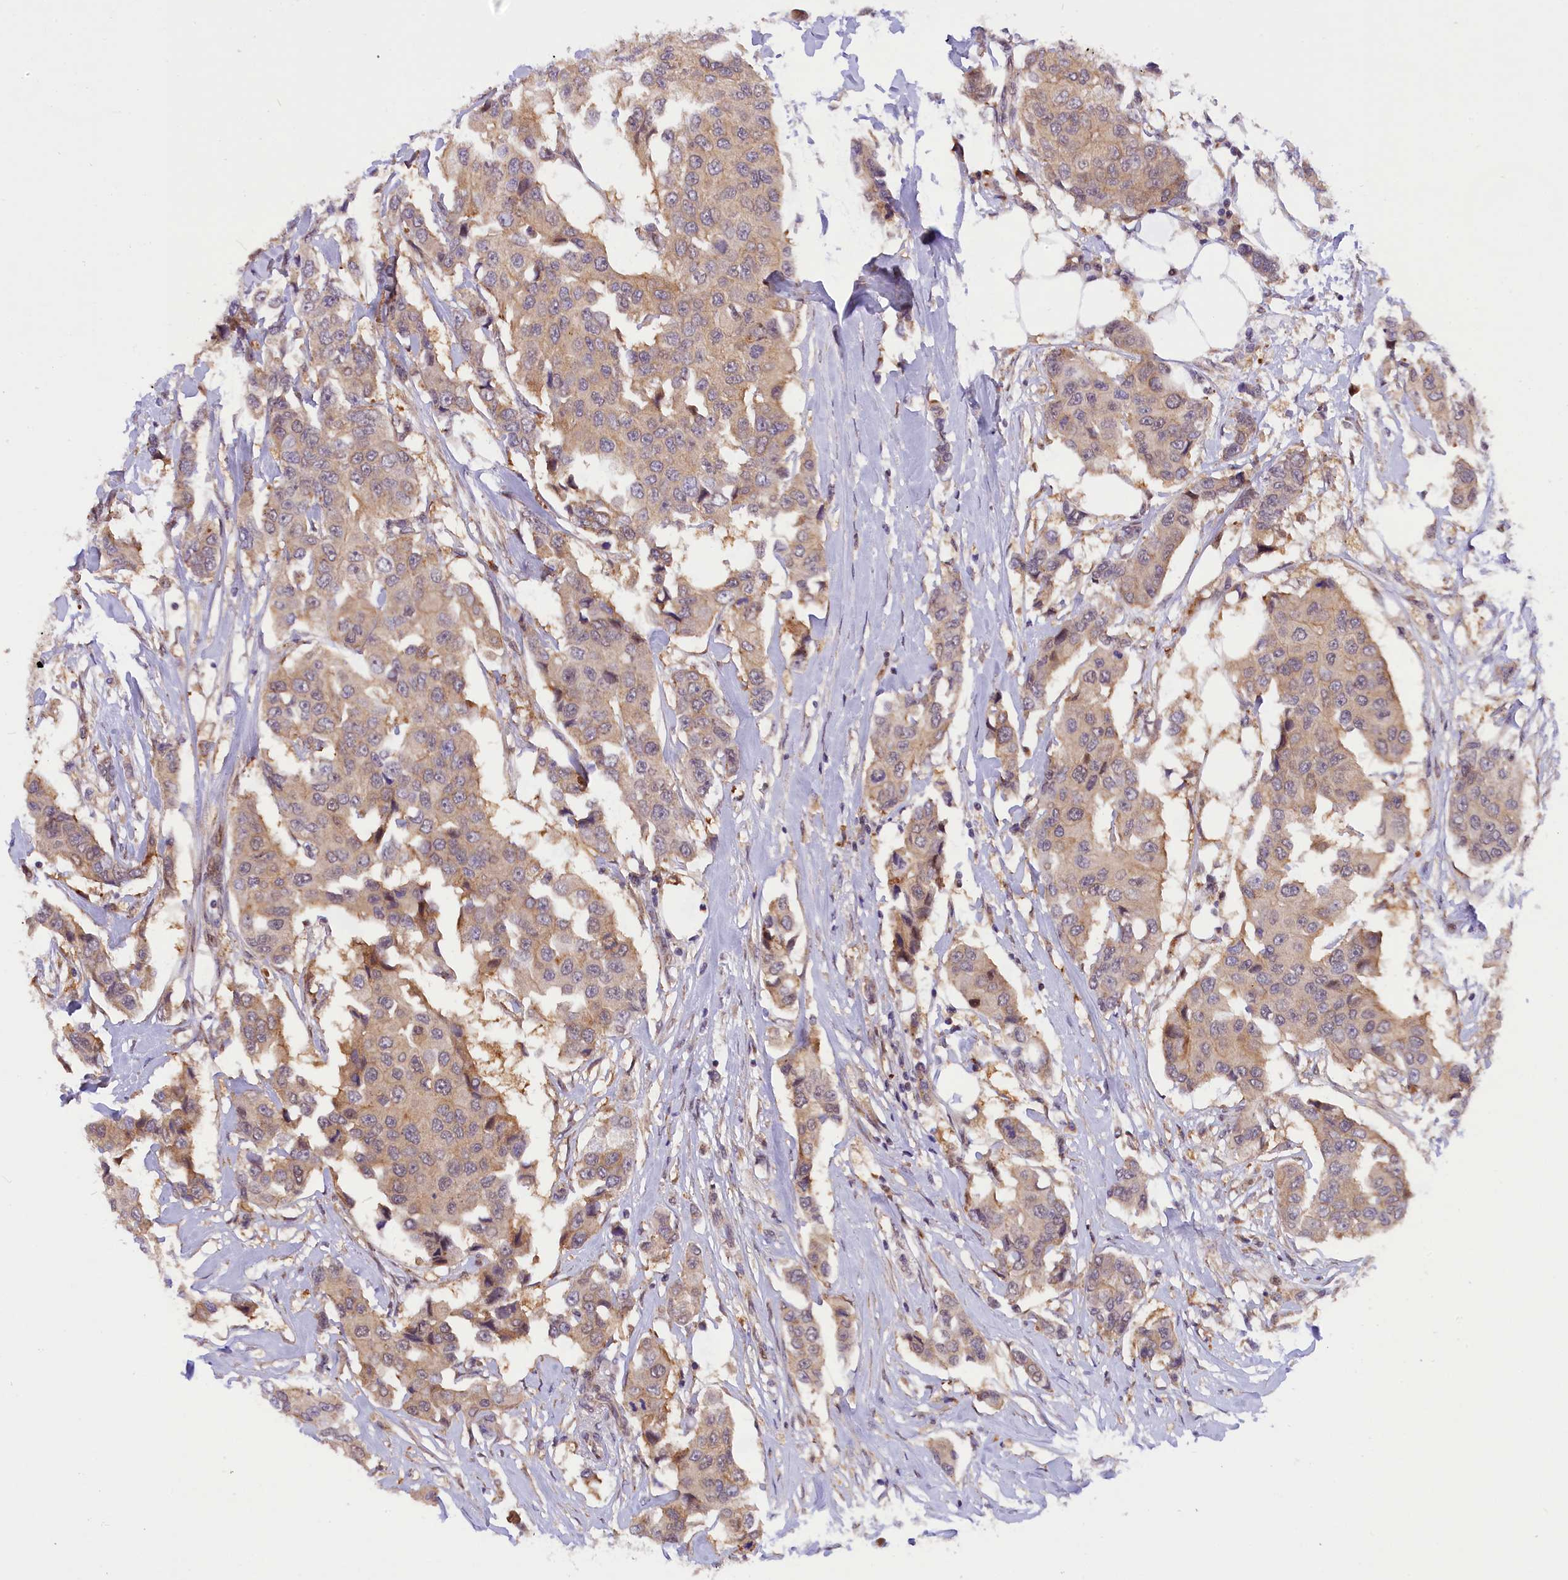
{"staining": {"intensity": "weak", "quantity": "<25%", "location": "cytoplasmic/membranous"}, "tissue": "breast cancer", "cell_type": "Tumor cells", "image_type": "cancer", "snomed": [{"axis": "morphology", "description": "Duct carcinoma"}, {"axis": "topography", "description": "Breast"}], "caption": "This is a micrograph of immunohistochemistry staining of breast cancer (invasive ductal carcinoma), which shows no staining in tumor cells. (Immunohistochemistry, brightfield microscopy, high magnification).", "gene": "SAMD4A", "patient": {"sex": "female", "age": 80}}